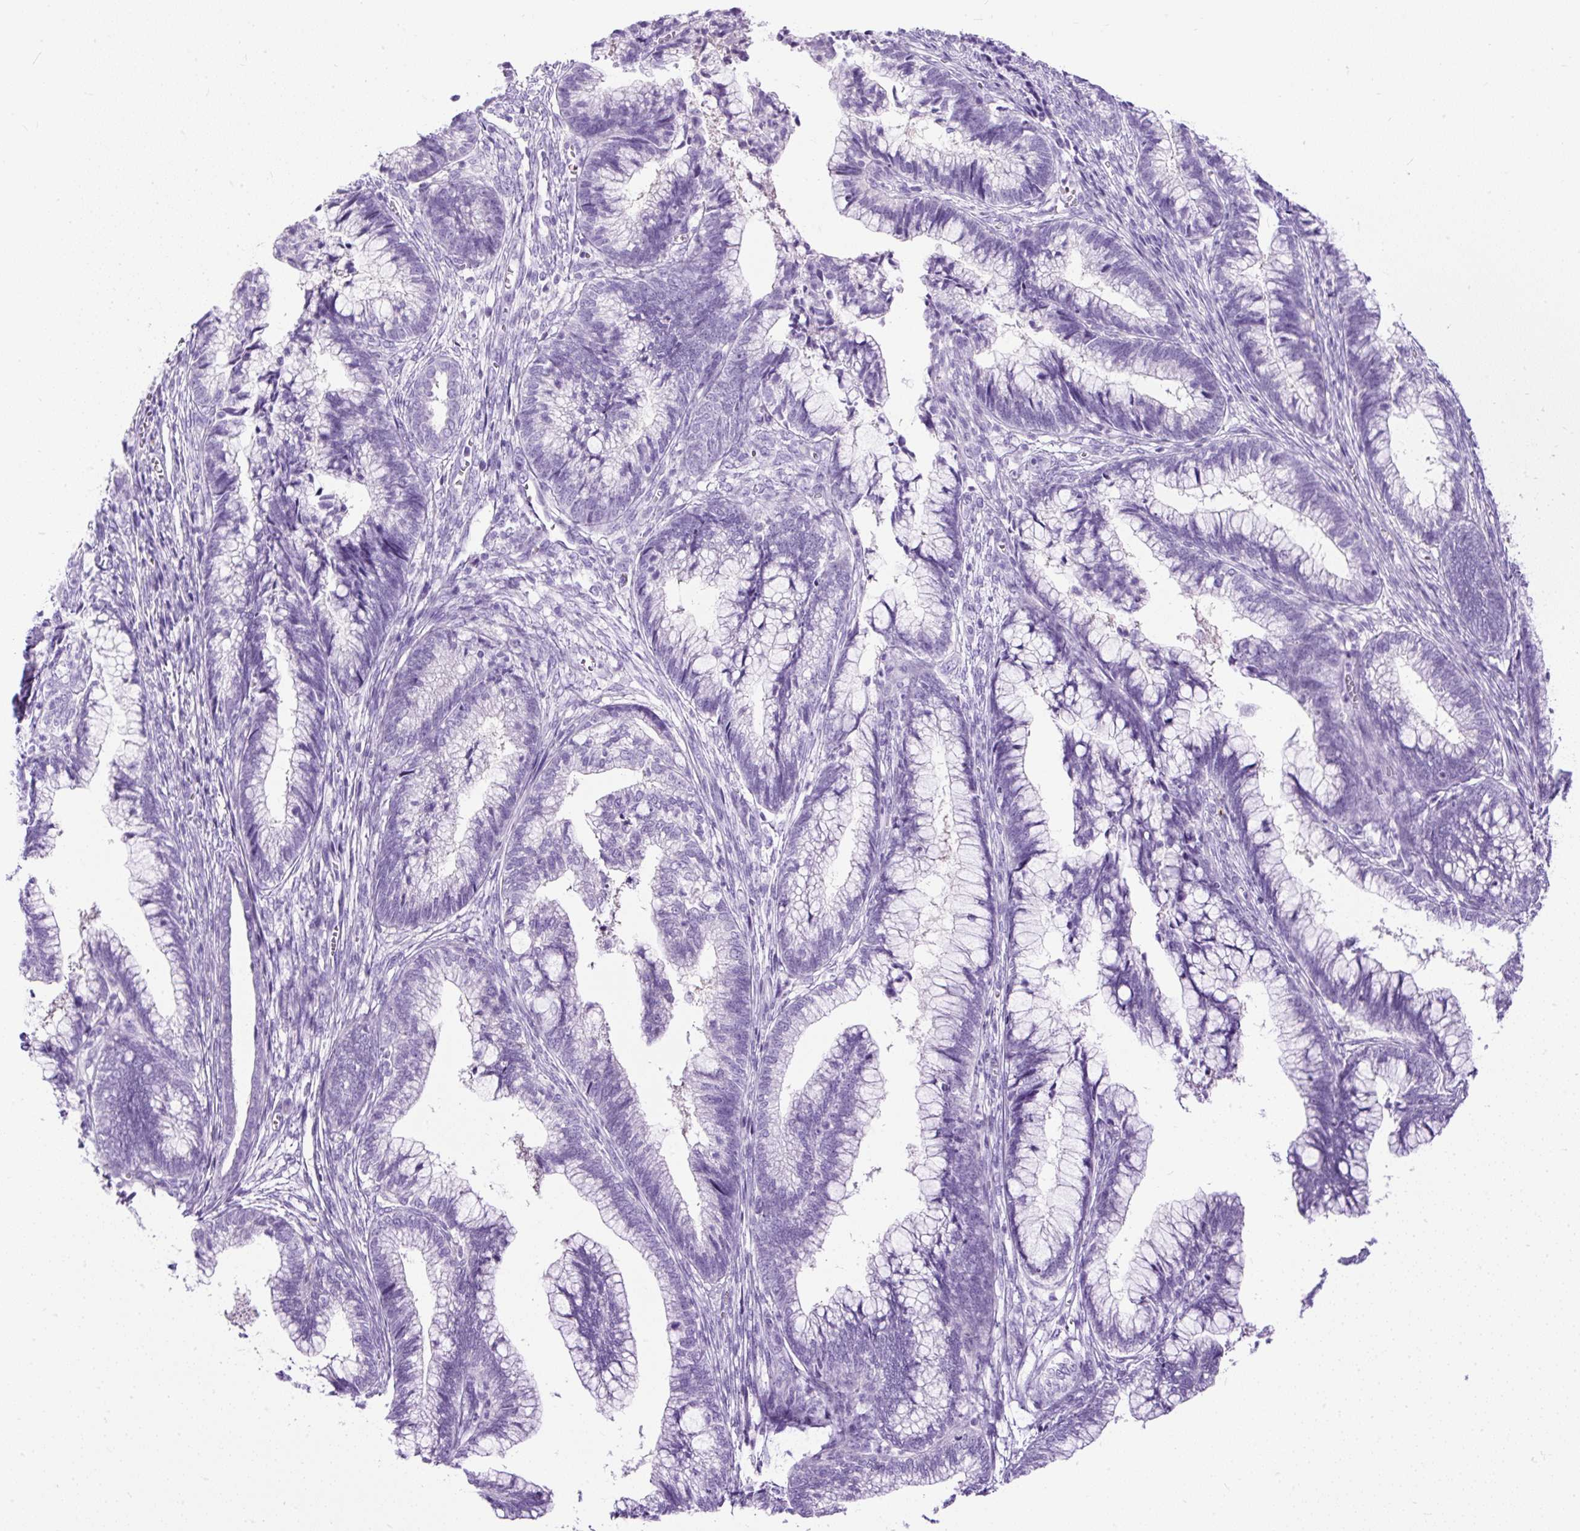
{"staining": {"intensity": "negative", "quantity": "none", "location": "none"}, "tissue": "cervical cancer", "cell_type": "Tumor cells", "image_type": "cancer", "snomed": [{"axis": "morphology", "description": "Adenocarcinoma, NOS"}, {"axis": "topography", "description": "Cervix"}], "caption": "The photomicrograph shows no significant positivity in tumor cells of adenocarcinoma (cervical).", "gene": "PDIA2", "patient": {"sex": "female", "age": 44}}